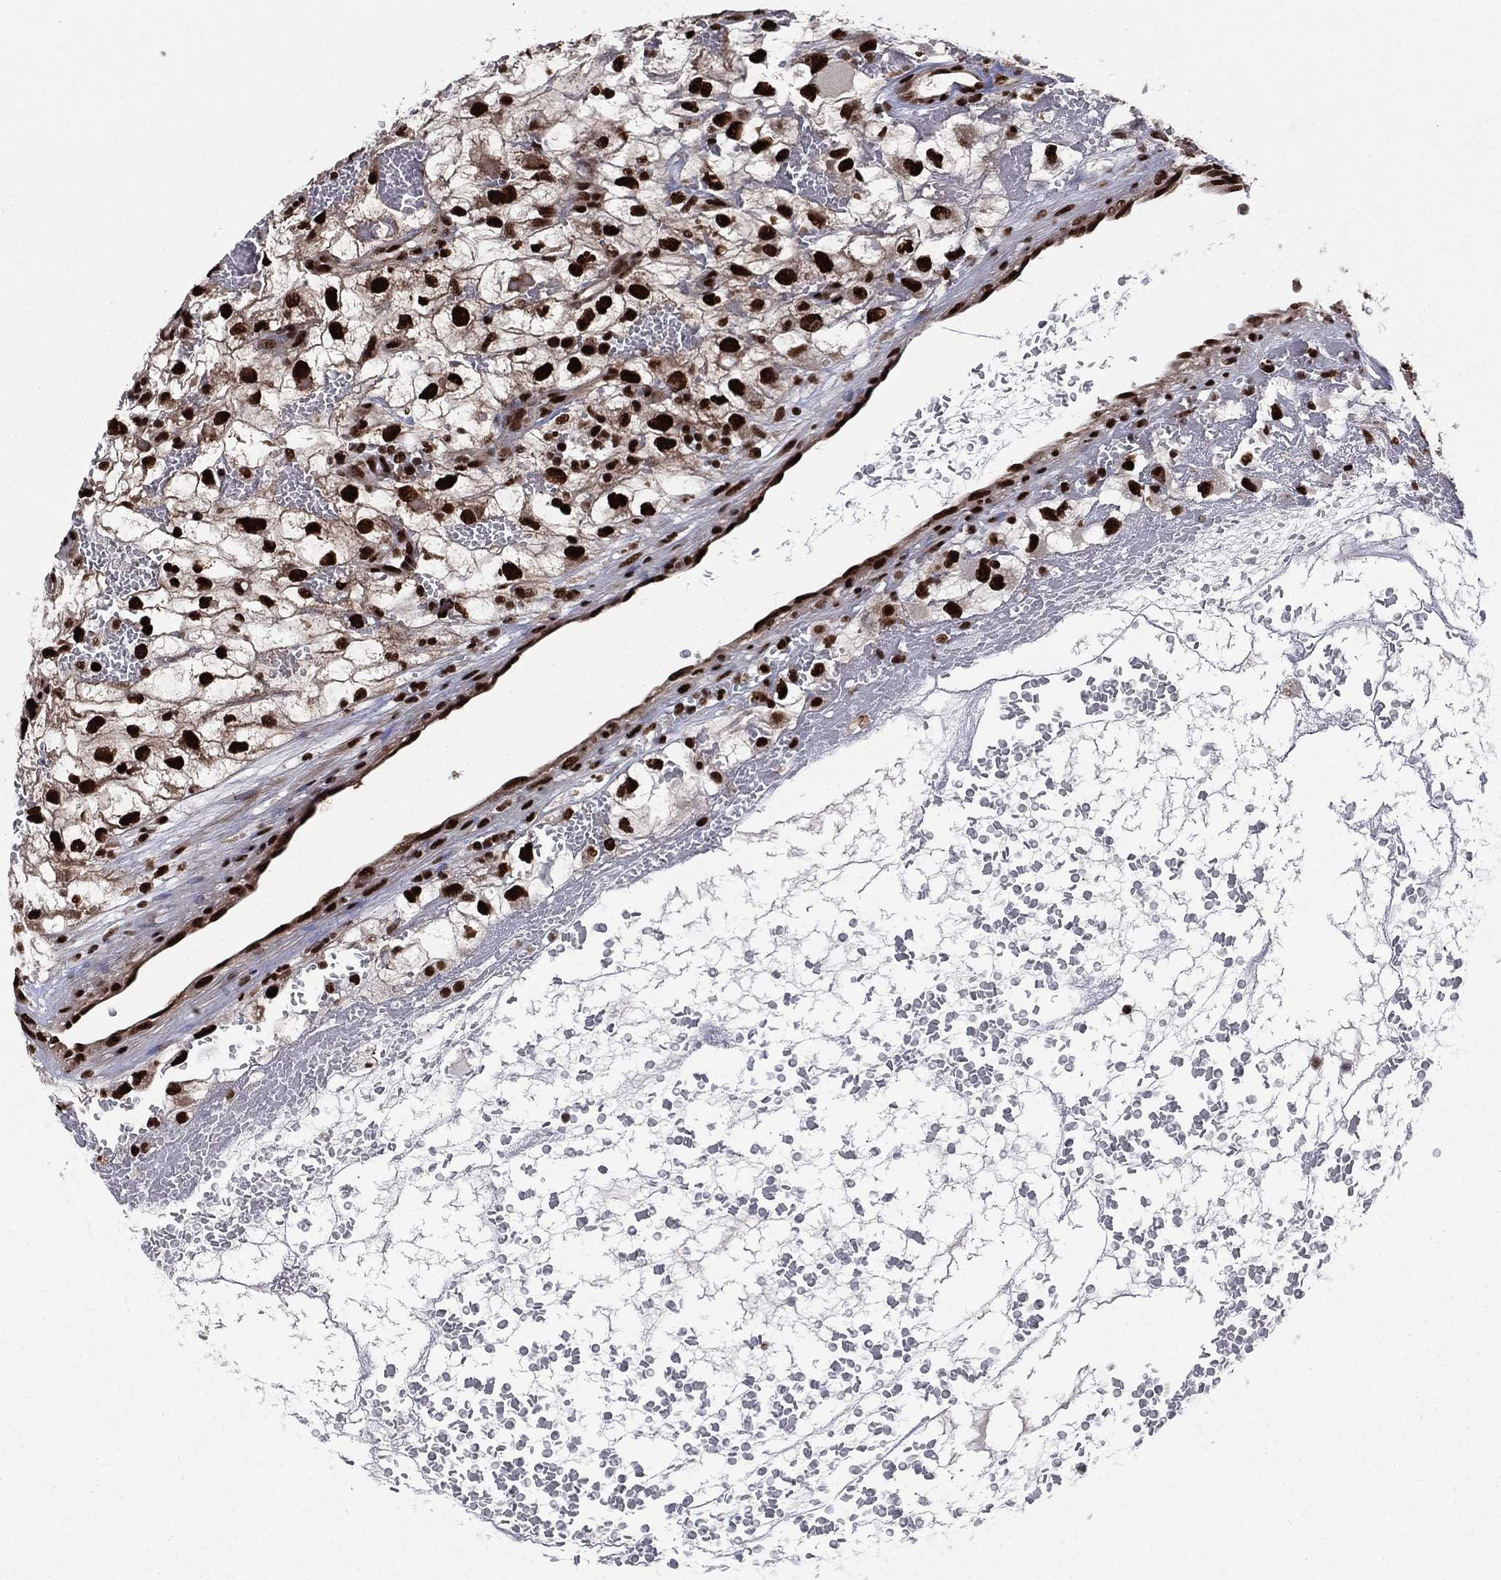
{"staining": {"intensity": "strong", "quantity": ">75%", "location": "nuclear"}, "tissue": "renal cancer", "cell_type": "Tumor cells", "image_type": "cancer", "snomed": [{"axis": "morphology", "description": "Adenocarcinoma, NOS"}, {"axis": "topography", "description": "Kidney"}], "caption": "DAB (3,3'-diaminobenzidine) immunohistochemical staining of human adenocarcinoma (renal) shows strong nuclear protein expression in approximately >75% of tumor cells.", "gene": "TP53BP1", "patient": {"sex": "male", "age": 59}}